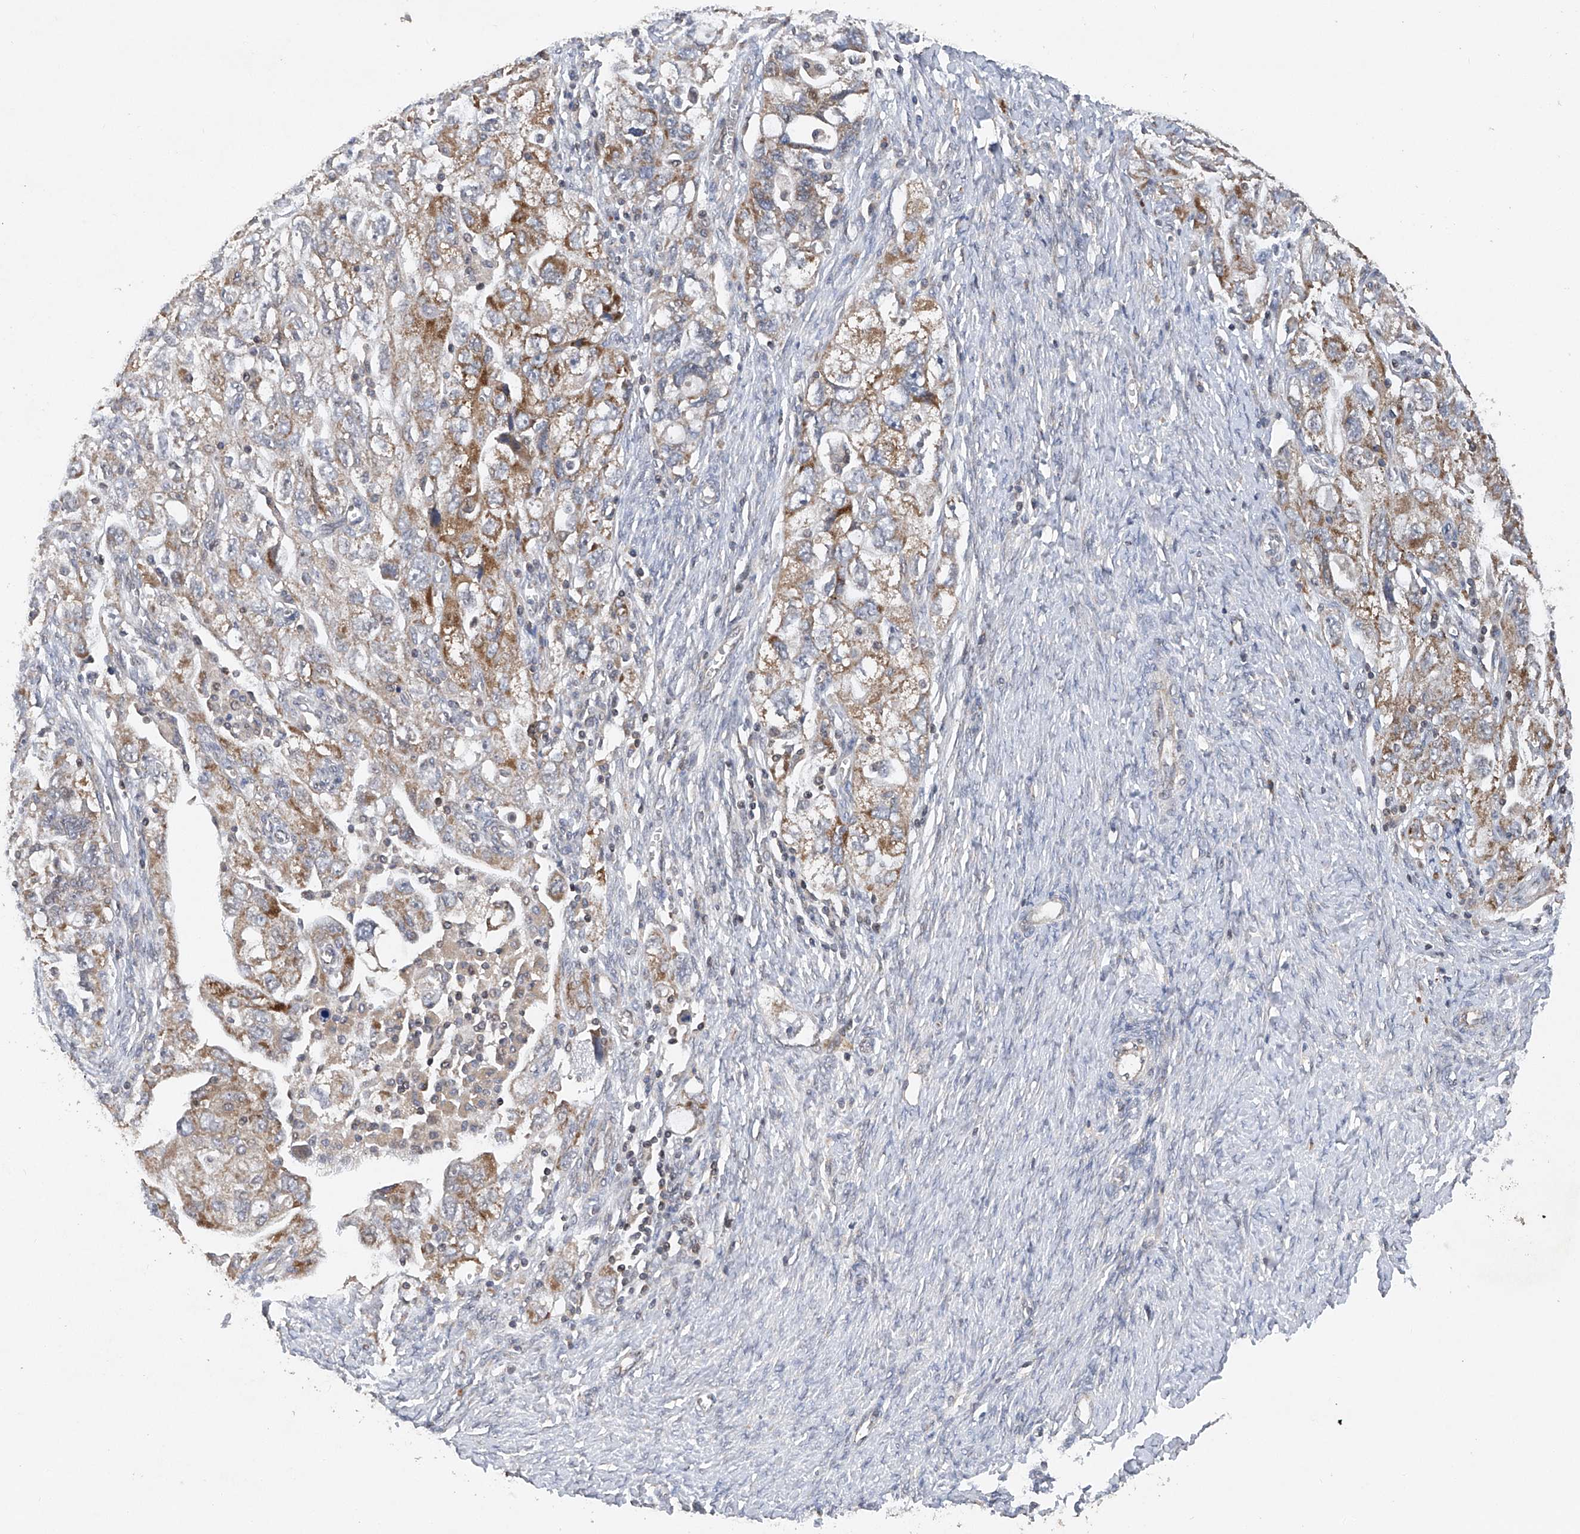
{"staining": {"intensity": "moderate", "quantity": ">75%", "location": "cytoplasmic/membranous"}, "tissue": "ovarian cancer", "cell_type": "Tumor cells", "image_type": "cancer", "snomed": [{"axis": "morphology", "description": "Carcinoma, NOS"}, {"axis": "morphology", "description": "Cystadenocarcinoma, serous, NOS"}, {"axis": "topography", "description": "Ovary"}], "caption": "Tumor cells demonstrate medium levels of moderate cytoplasmic/membranous staining in approximately >75% of cells in human ovarian serous cystadenocarcinoma. The staining was performed using DAB, with brown indicating positive protein expression. Nuclei are stained blue with hematoxylin.", "gene": "BCKDHB", "patient": {"sex": "female", "age": 69}}